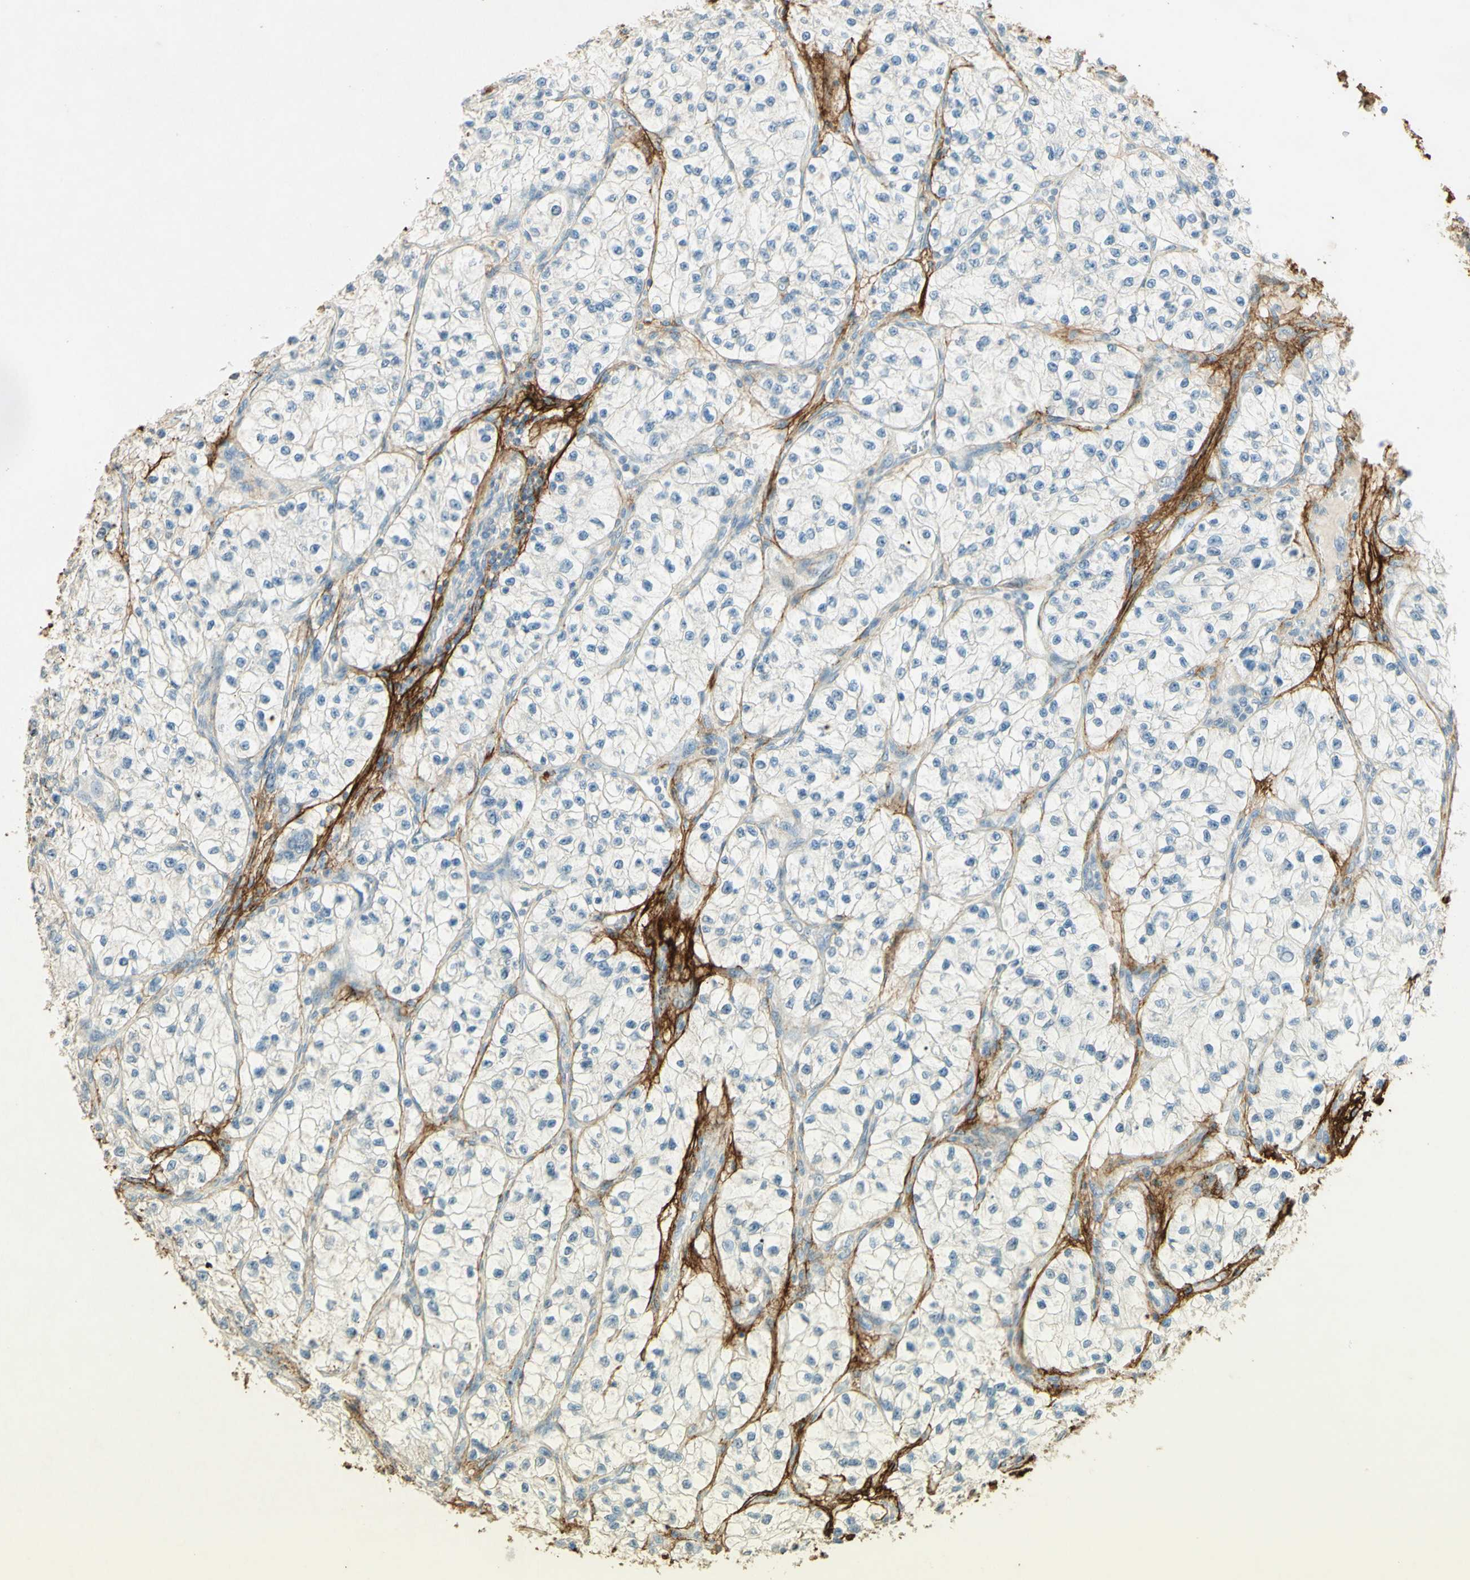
{"staining": {"intensity": "negative", "quantity": "none", "location": "none"}, "tissue": "renal cancer", "cell_type": "Tumor cells", "image_type": "cancer", "snomed": [{"axis": "morphology", "description": "Adenocarcinoma, NOS"}, {"axis": "topography", "description": "Kidney"}], "caption": "DAB (3,3'-diaminobenzidine) immunohistochemical staining of human adenocarcinoma (renal) exhibits no significant expression in tumor cells. (Stains: DAB immunohistochemistry with hematoxylin counter stain, Microscopy: brightfield microscopy at high magnification).", "gene": "TNN", "patient": {"sex": "female", "age": 57}}